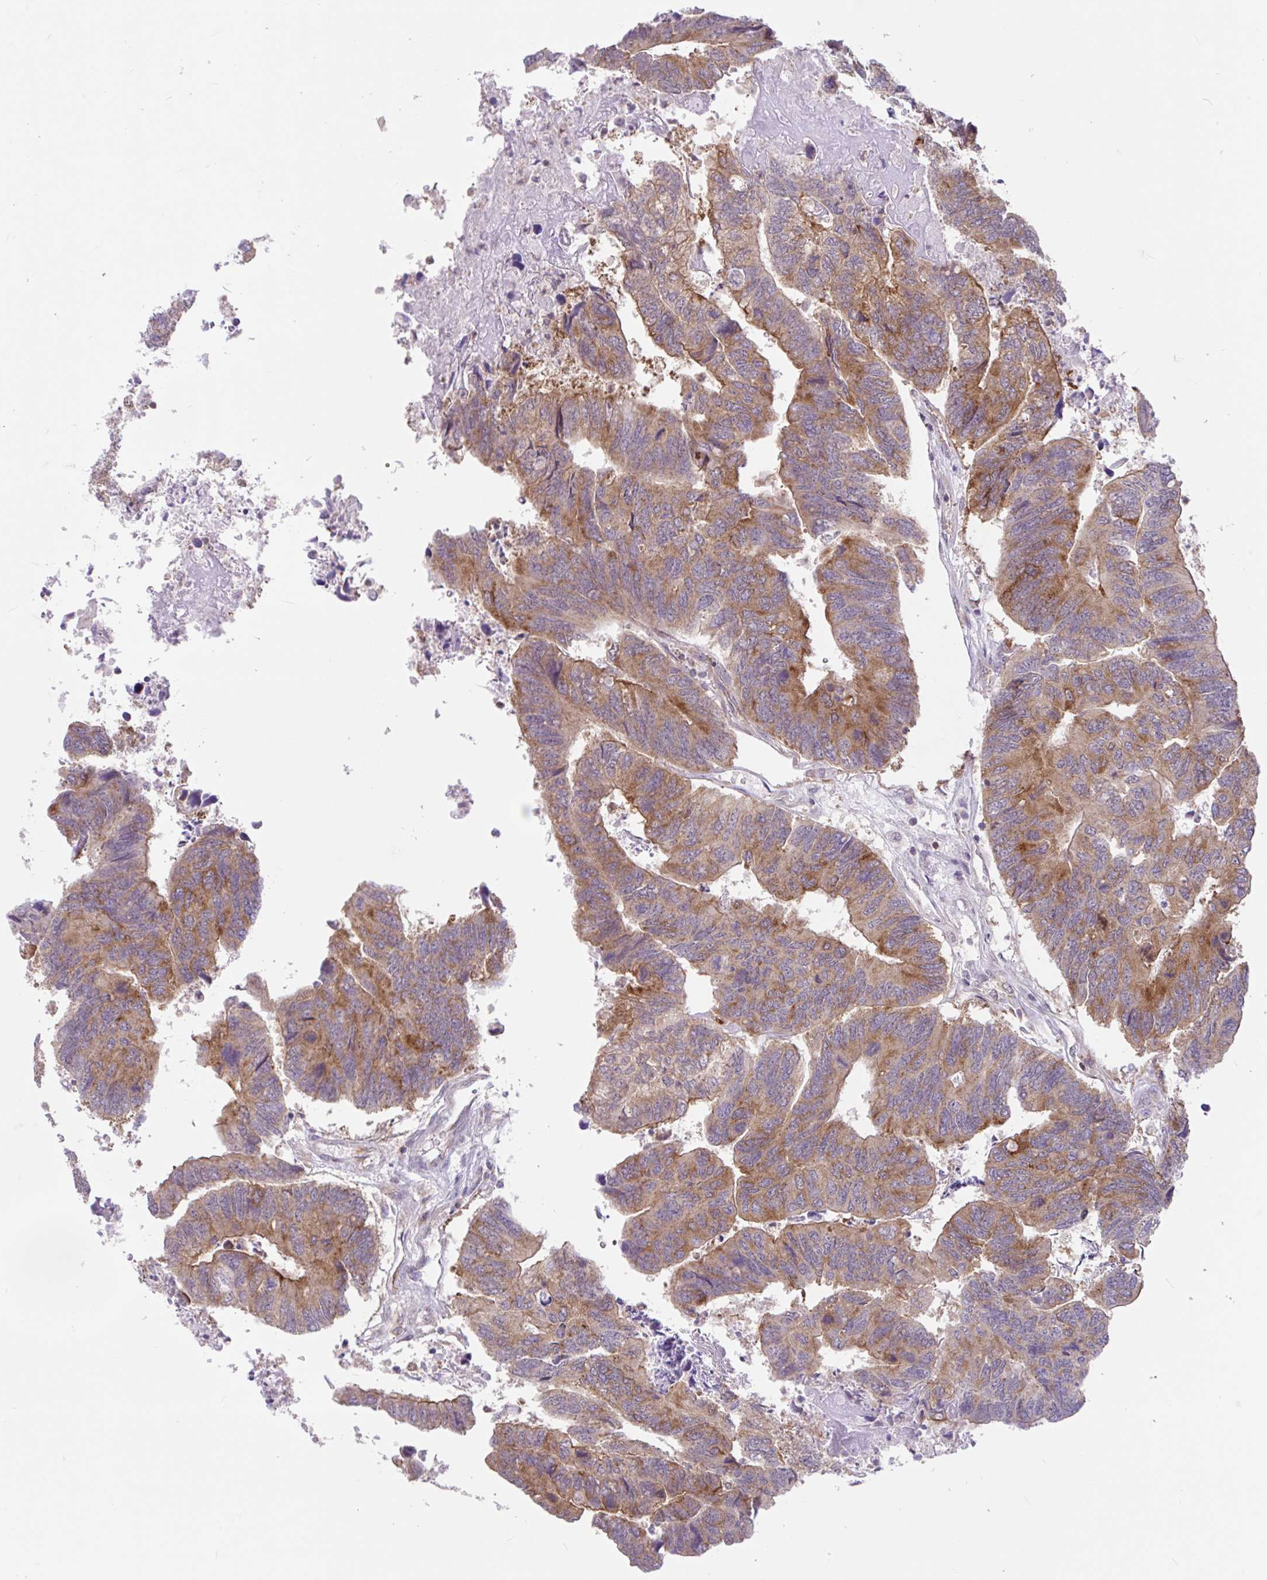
{"staining": {"intensity": "moderate", "quantity": ">75%", "location": "cytoplasmic/membranous"}, "tissue": "colorectal cancer", "cell_type": "Tumor cells", "image_type": "cancer", "snomed": [{"axis": "morphology", "description": "Adenocarcinoma, NOS"}, {"axis": "topography", "description": "Colon"}], "caption": "A high-resolution image shows IHC staining of colorectal cancer, which displays moderate cytoplasmic/membranous expression in approximately >75% of tumor cells.", "gene": "RALBP1", "patient": {"sex": "female", "age": 67}}